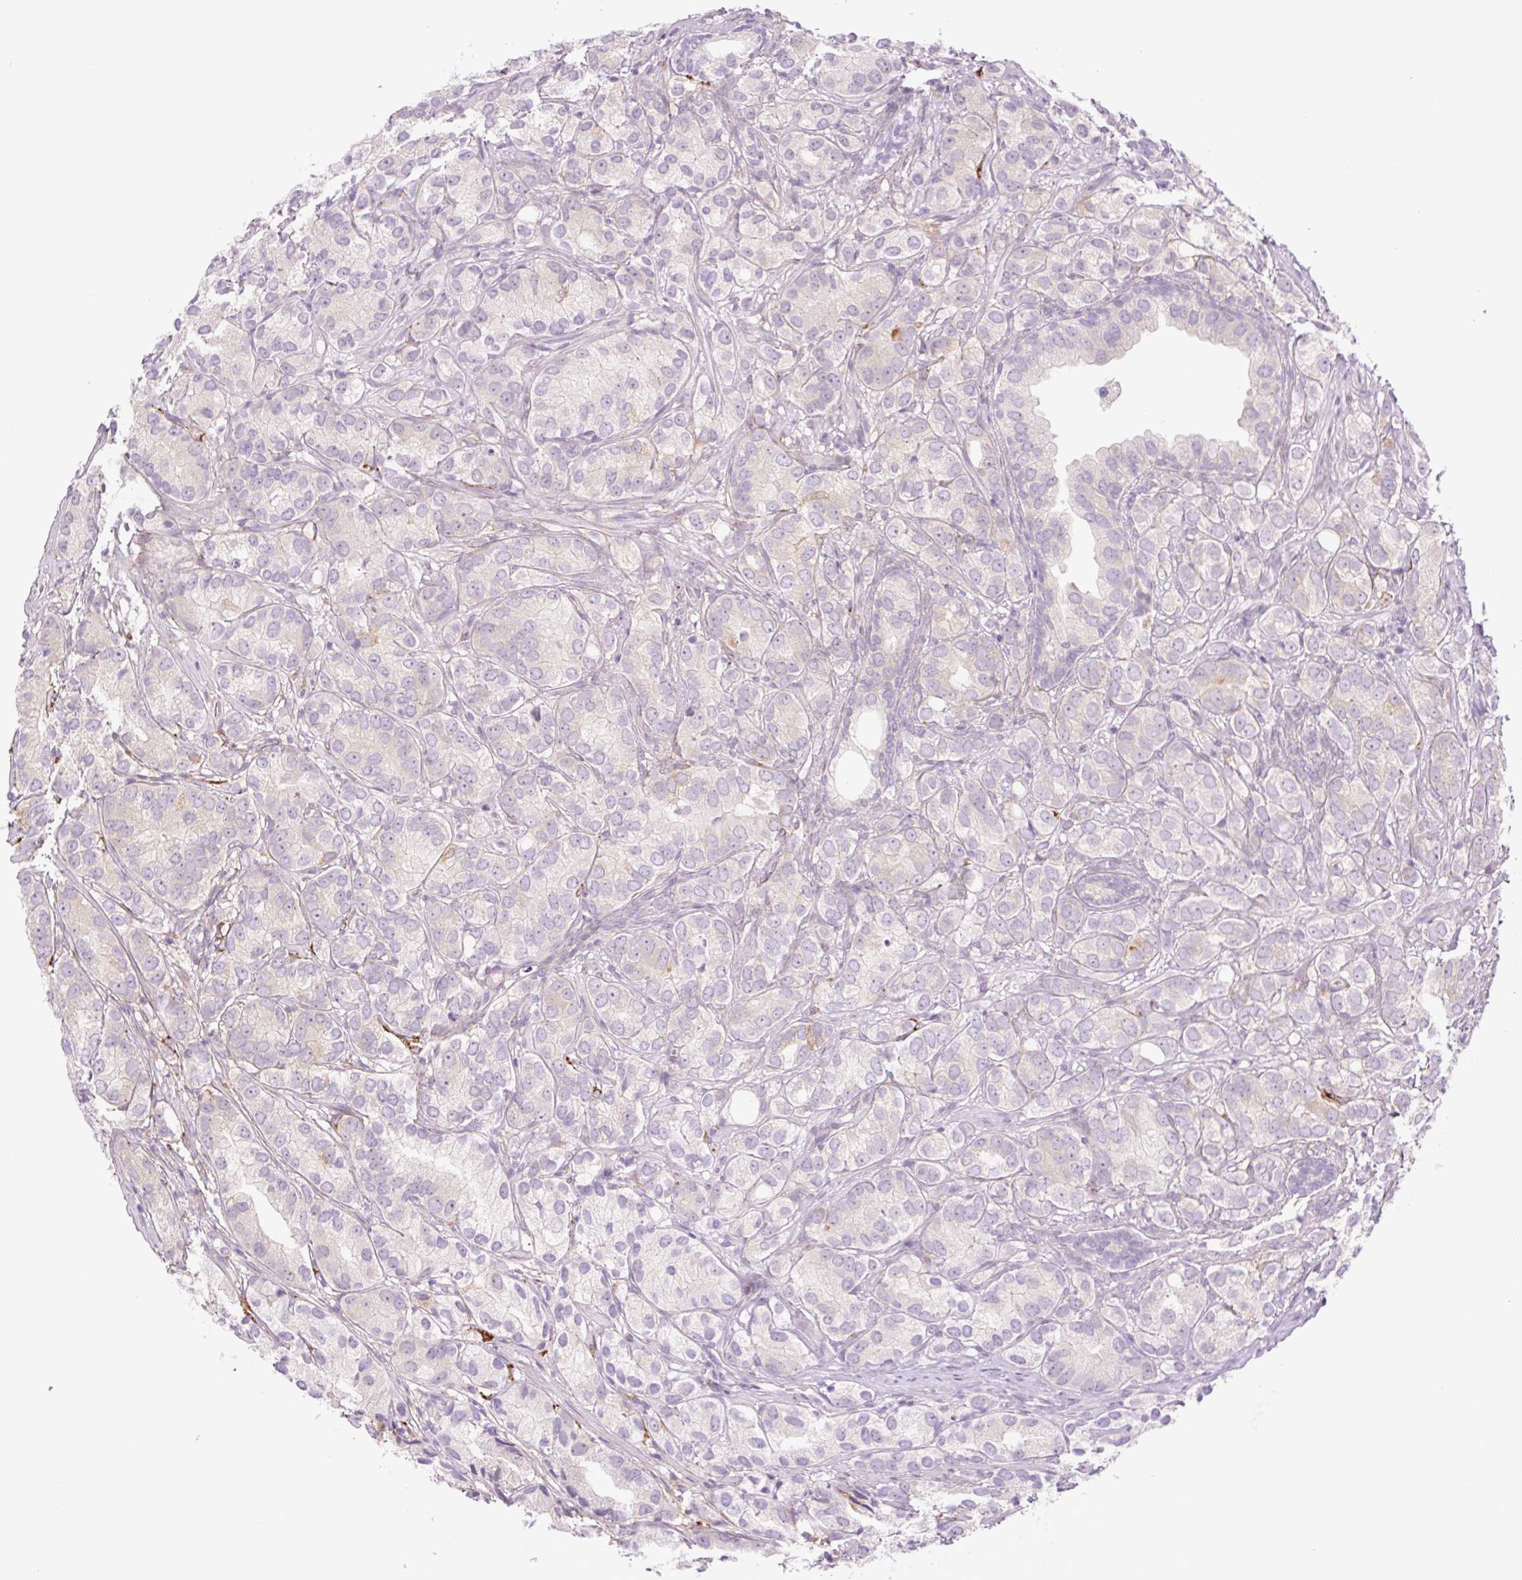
{"staining": {"intensity": "negative", "quantity": "none", "location": "none"}, "tissue": "prostate cancer", "cell_type": "Tumor cells", "image_type": "cancer", "snomed": [{"axis": "morphology", "description": "Adenocarcinoma, High grade"}, {"axis": "topography", "description": "Prostate"}], "caption": "An immunohistochemistry (IHC) image of adenocarcinoma (high-grade) (prostate) is shown. There is no staining in tumor cells of adenocarcinoma (high-grade) (prostate).", "gene": "COL5A1", "patient": {"sex": "male", "age": 82}}